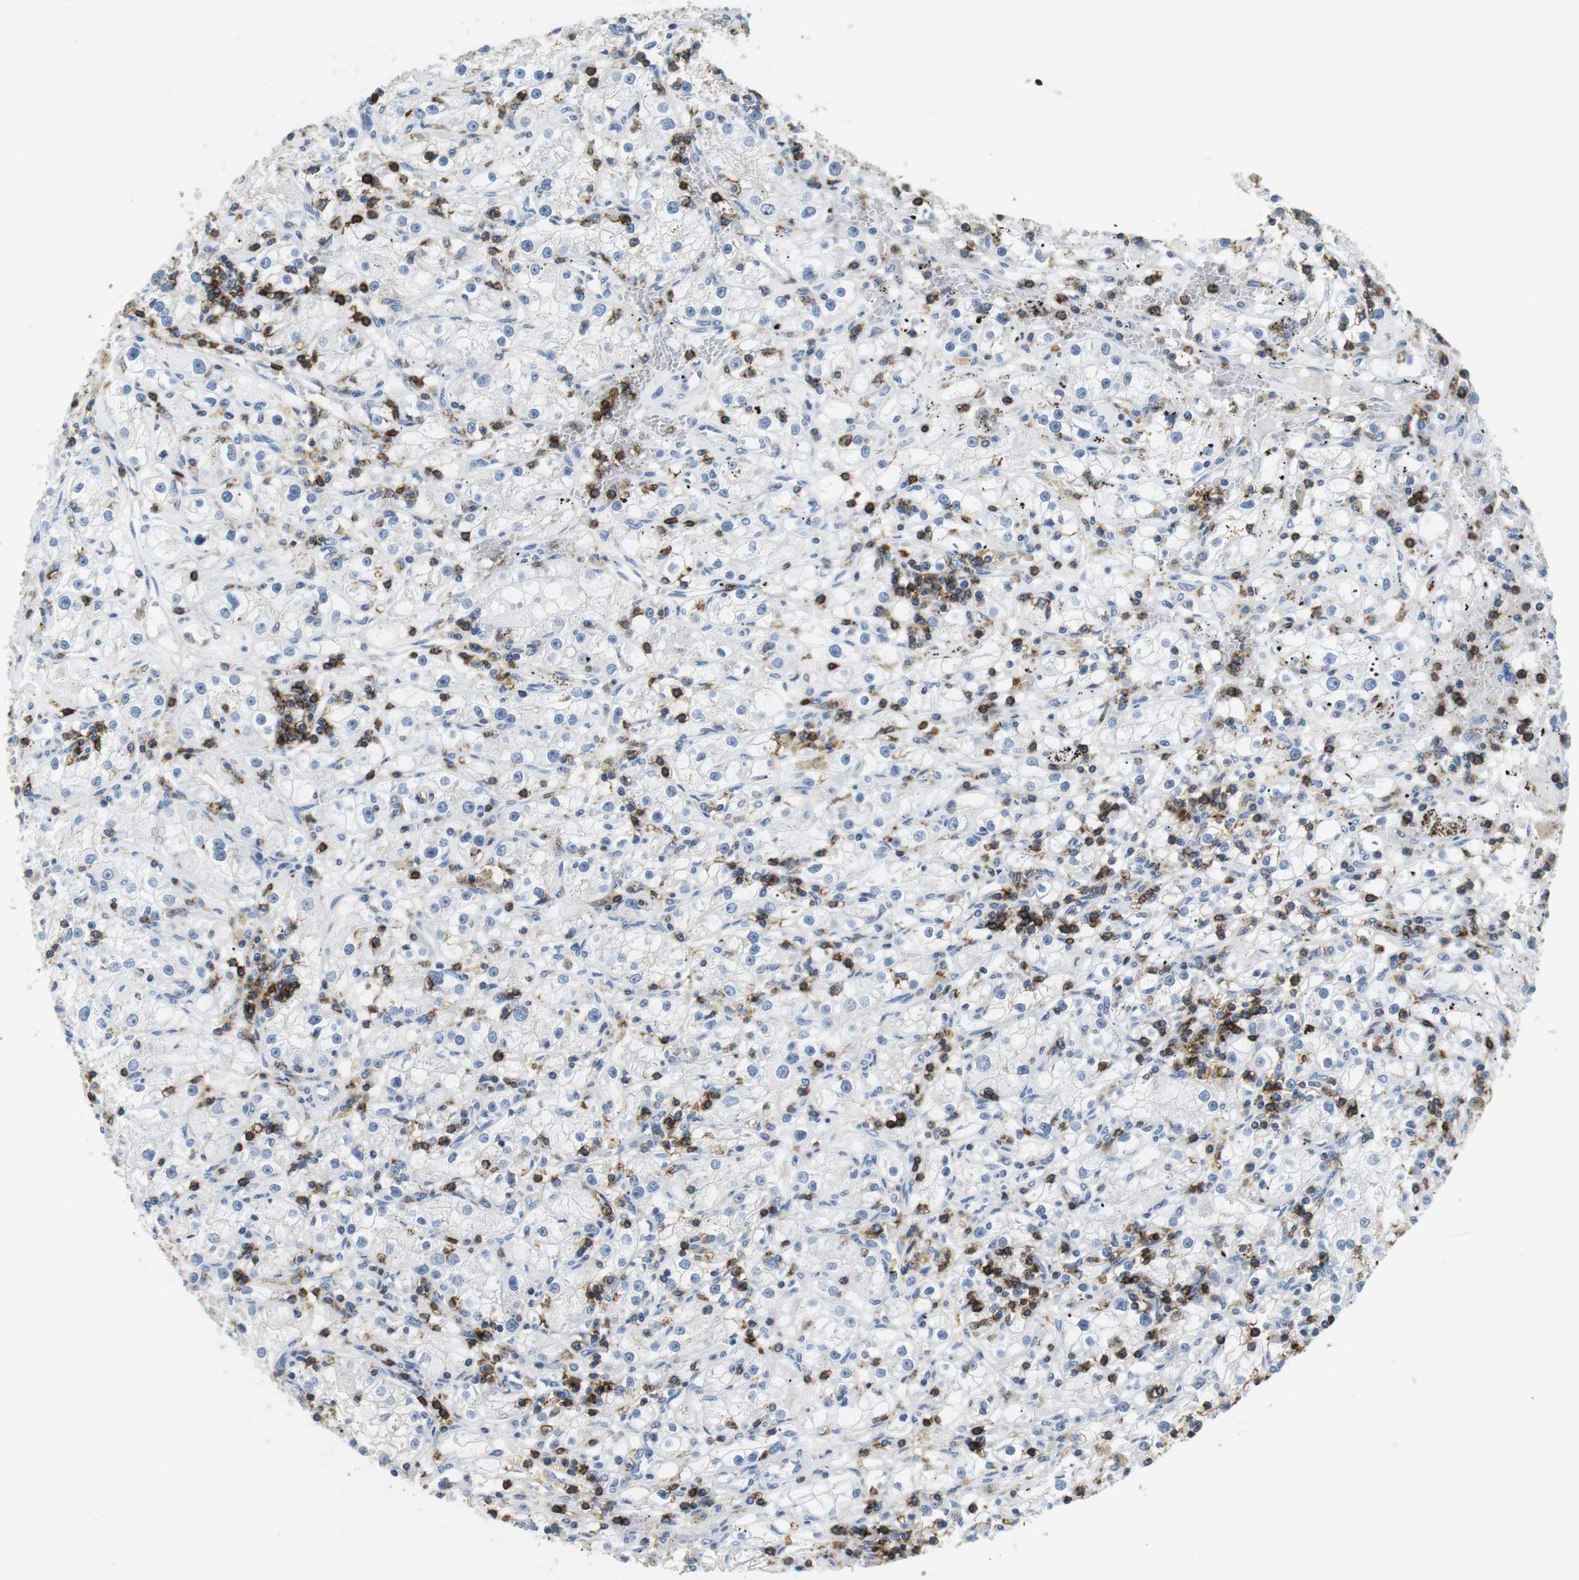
{"staining": {"intensity": "negative", "quantity": "none", "location": "none"}, "tissue": "renal cancer", "cell_type": "Tumor cells", "image_type": "cancer", "snomed": [{"axis": "morphology", "description": "Adenocarcinoma, NOS"}, {"axis": "topography", "description": "Kidney"}], "caption": "The micrograph reveals no significant expression in tumor cells of renal cancer (adenocarcinoma).", "gene": "CD6", "patient": {"sex": "male", "age": 56}}